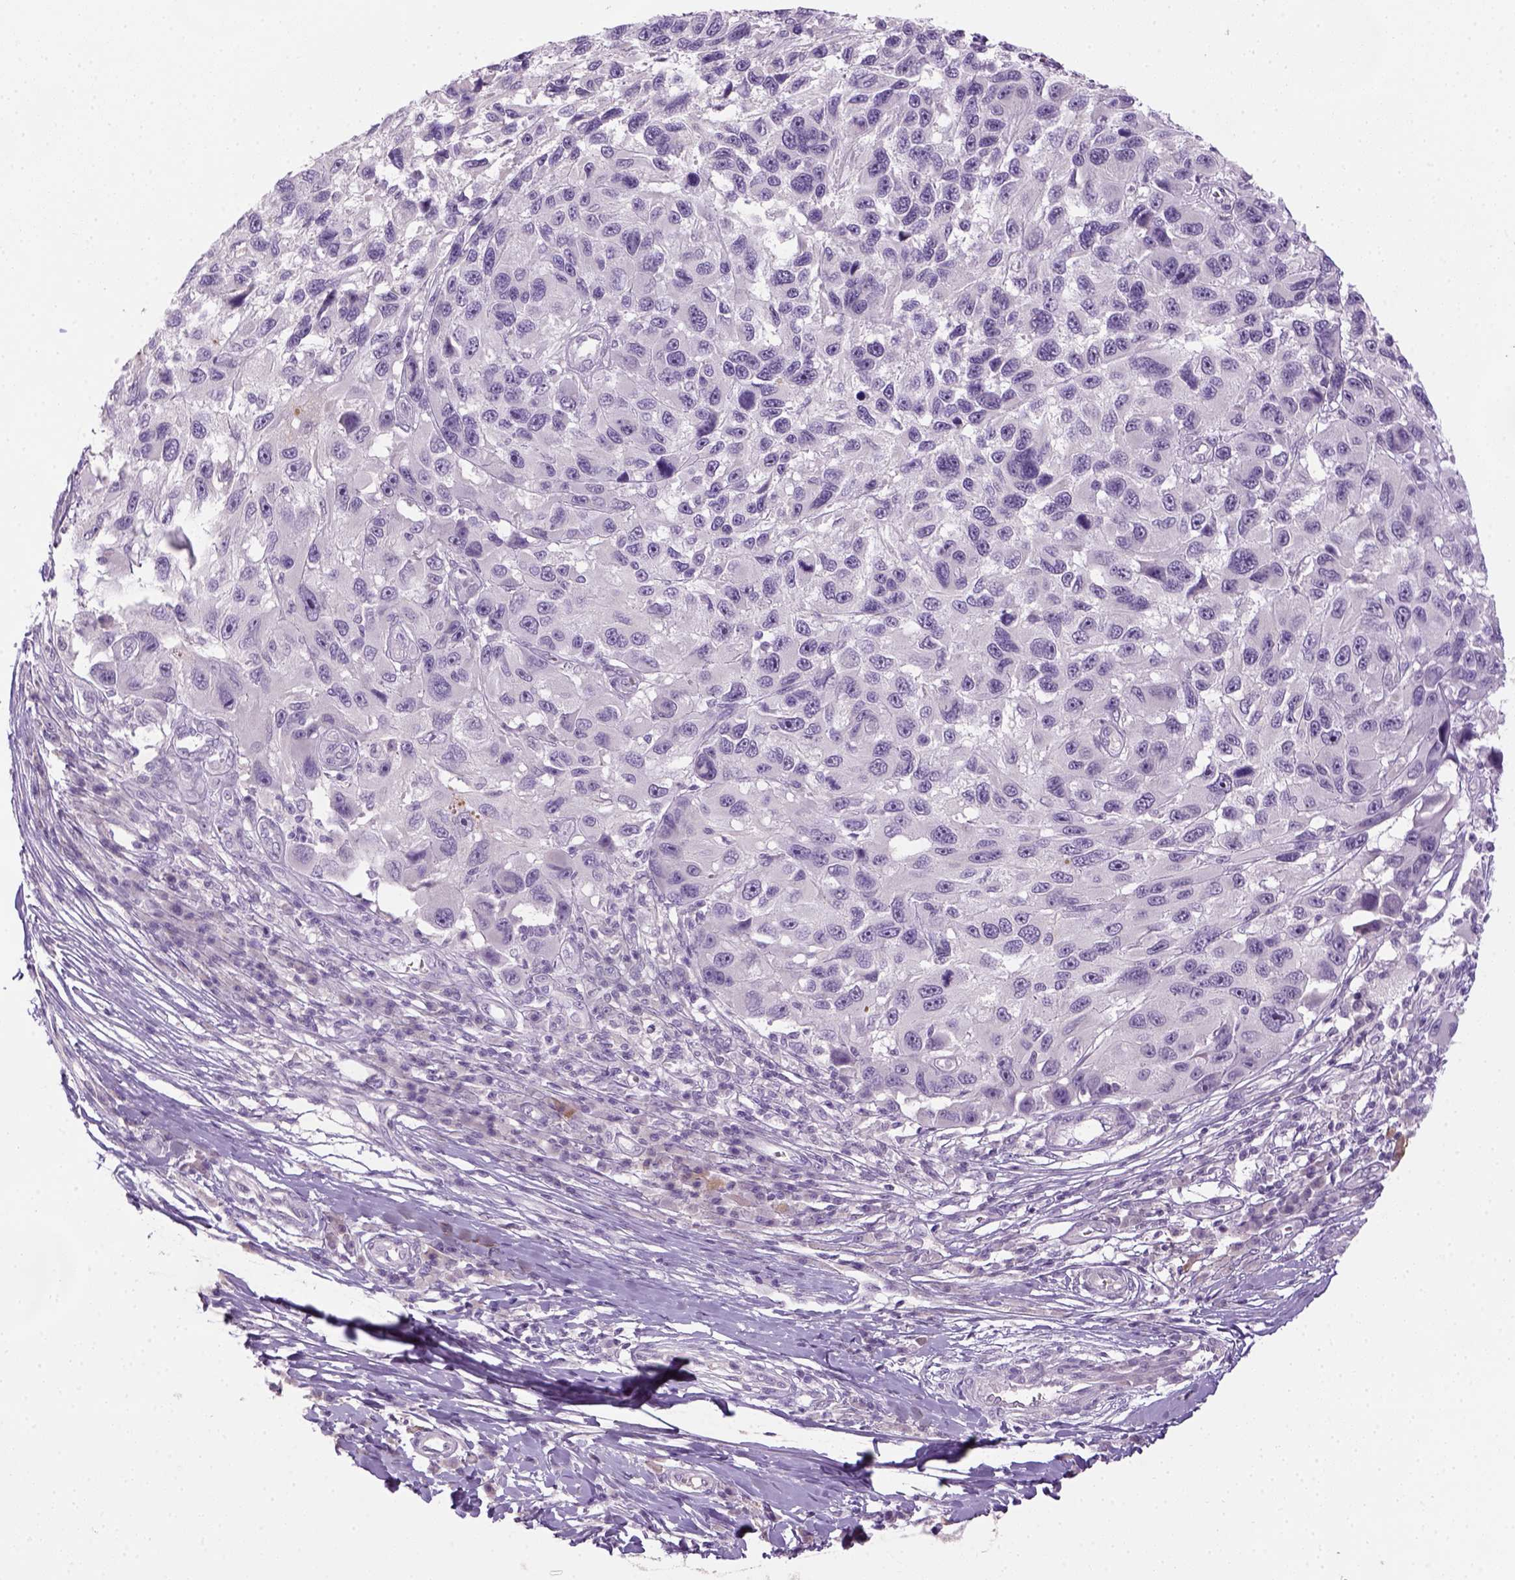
{"staining": {"intensity": "negative", "quantity": "none", "location": "none"}, "tissue": "melanoma", "cell_type": "Tumor cells", "image_type": "cancer", "snomed": [{"axis": "morphology", "description": "Malignant melanoma, NOS"}, {"axis": "topography", "description": "Skin"}], "caption": "Immunohistochemistry micrograph of neoplastic tissue: melanoma stained with DAB exhibits no significant protein expression in tumor cells.", "gene": "GFI1B", "patient": {"sex": "male", "age": 53}}